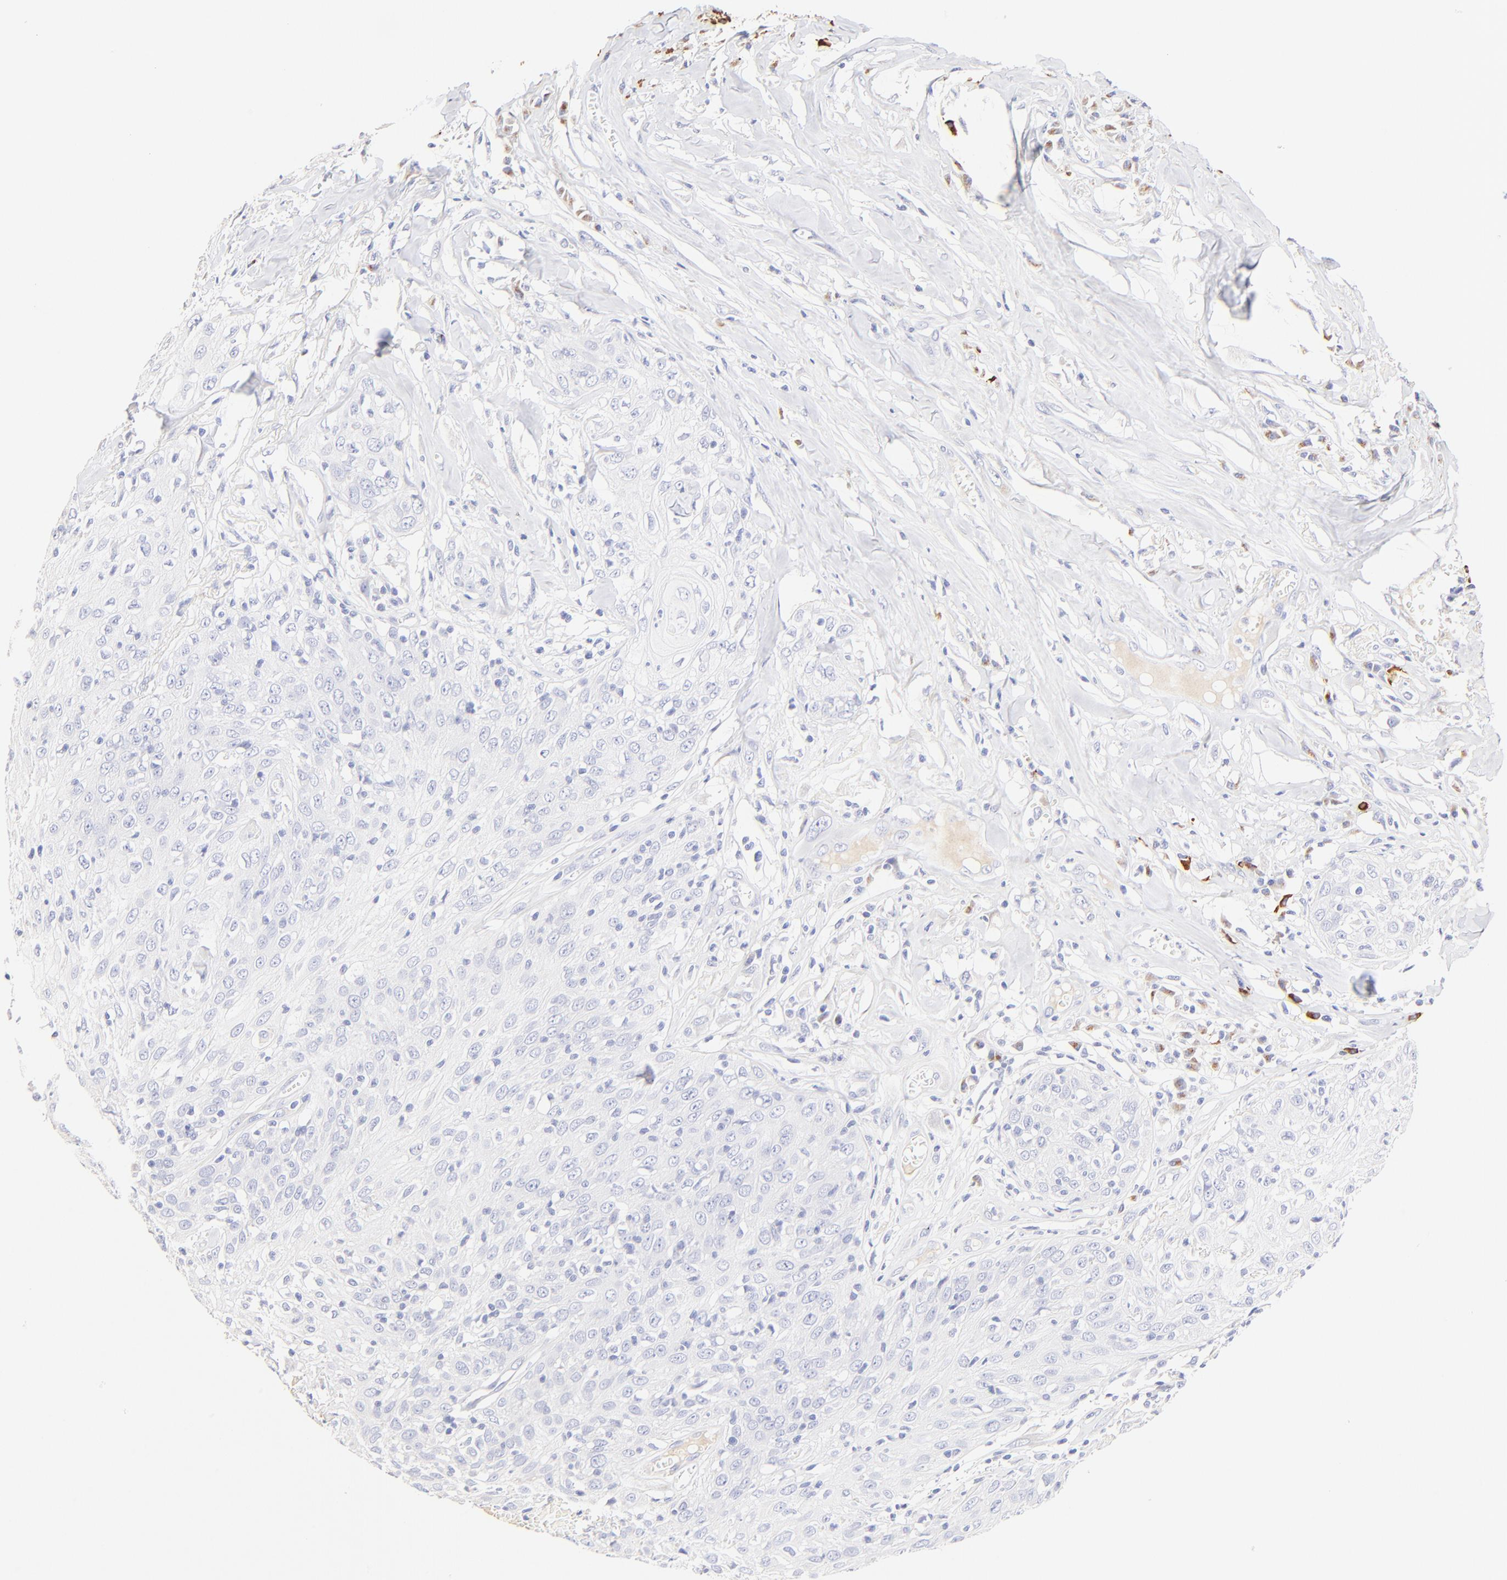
{"staining": {"intensity": "negative", "quantity": "none", "location": "none"}, "tissue": "skin cancer", "cell_type": "Tumor cells", "image_type": "cancer", "snomed": [{"axis": "morphology", "description": "Squamous cell carcinoma, NOS"}, {"axis": "topography", "description": "Skin"}], "caption": "Tumor cells are negative for brown protein staining in skin cancer (squamous cell carcinoma).", "gene": "ASB9", "patient": {"sex": "male", "age": 65}}